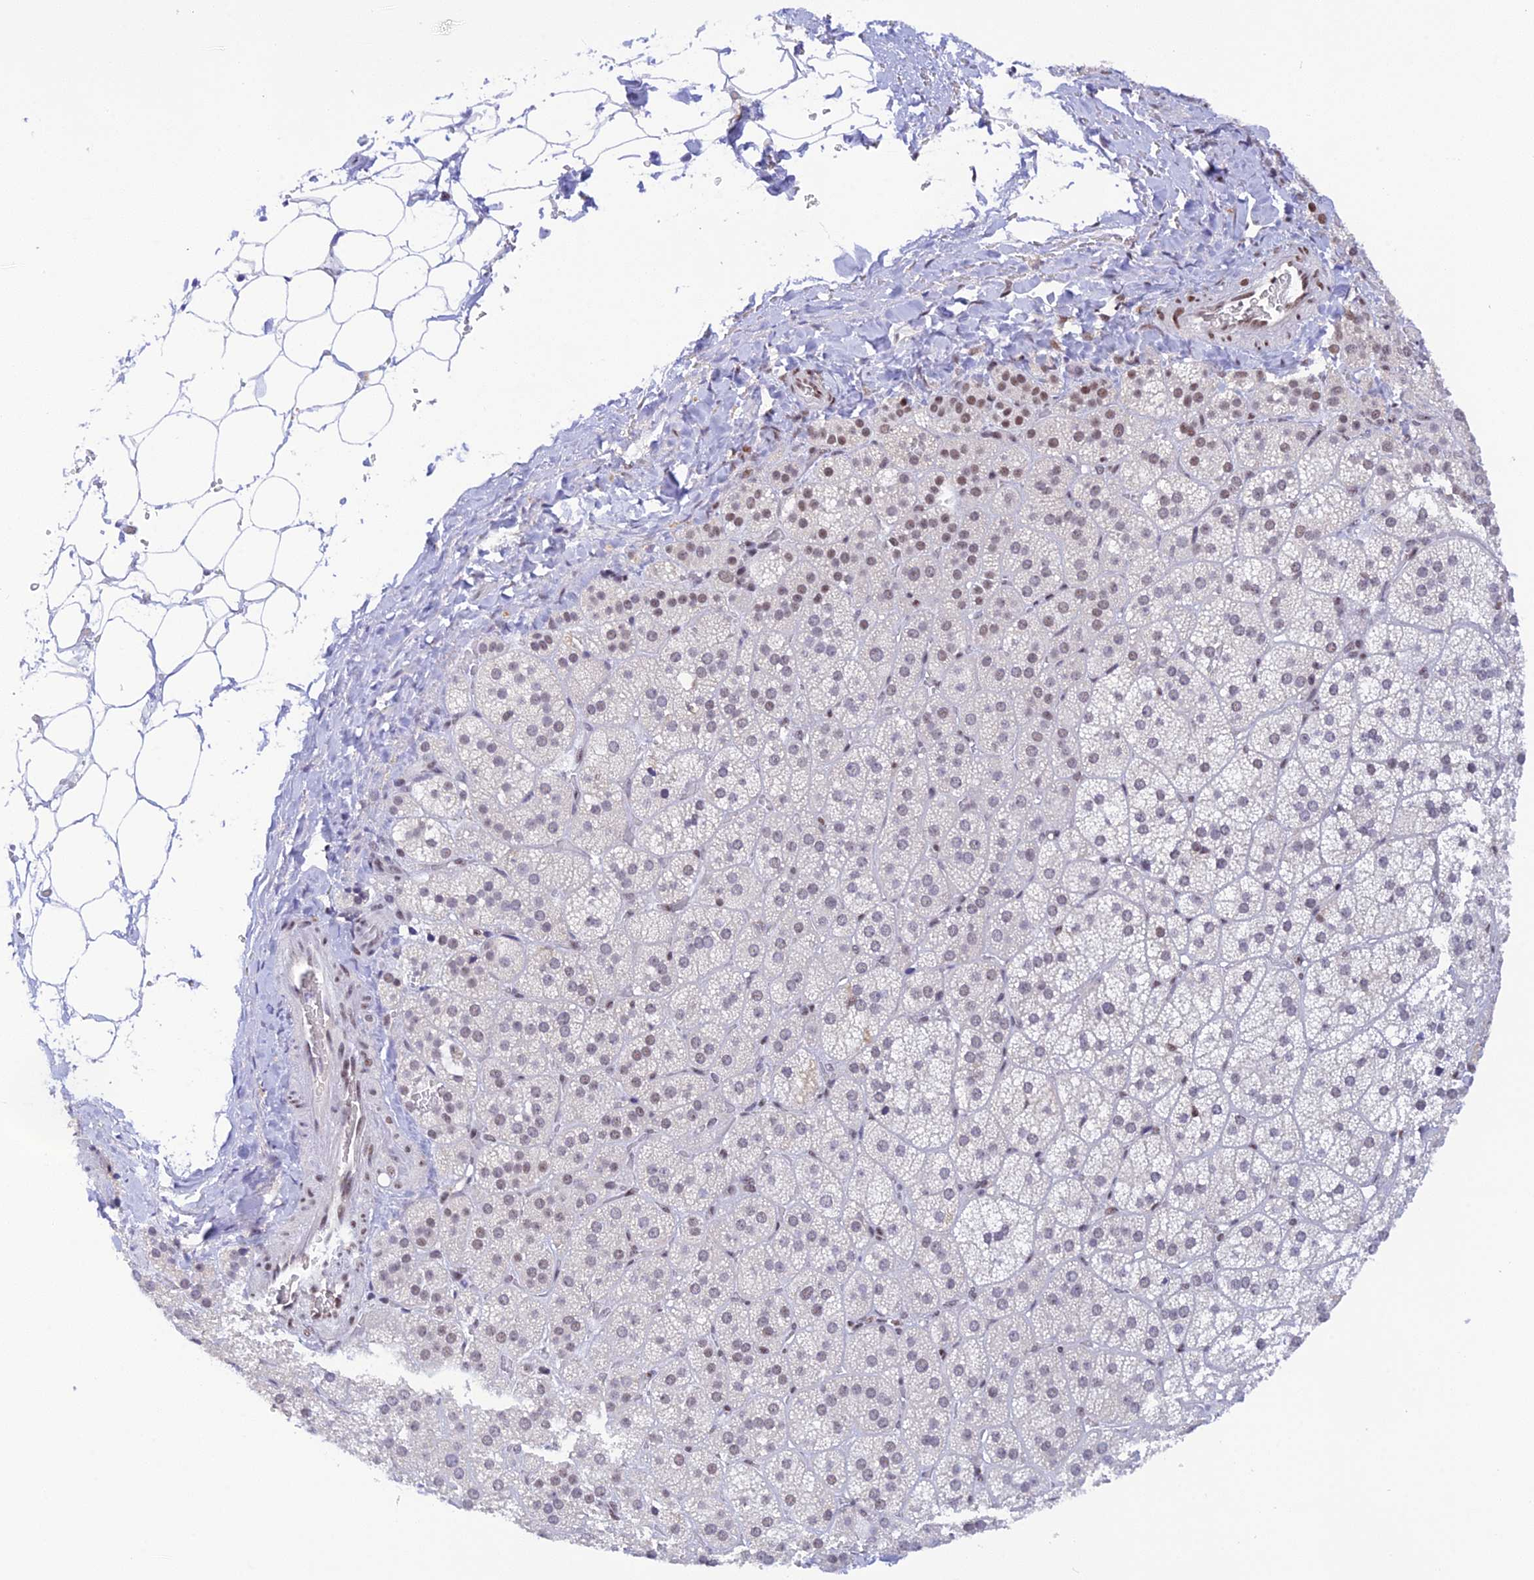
{"staining": {"intensity": "weak", "quantity": "<25%", "location": "nuclear"}, "tissue": "adrenal gland", "cell_type": "Glandular cells", "image_type": "normal", "snomed": [{"axis": "morphology", "description": "Normal tissue, NOS"}, {"axis": "topography", "description": "Adrenal gland"}], "caption": "IHC micrograph of normal human adrenal gland stained for a protein (brown), which exhibits no expression in glandular cells.", "gene": "THAP11", "patient": {"sex": "female", "age": 44}}